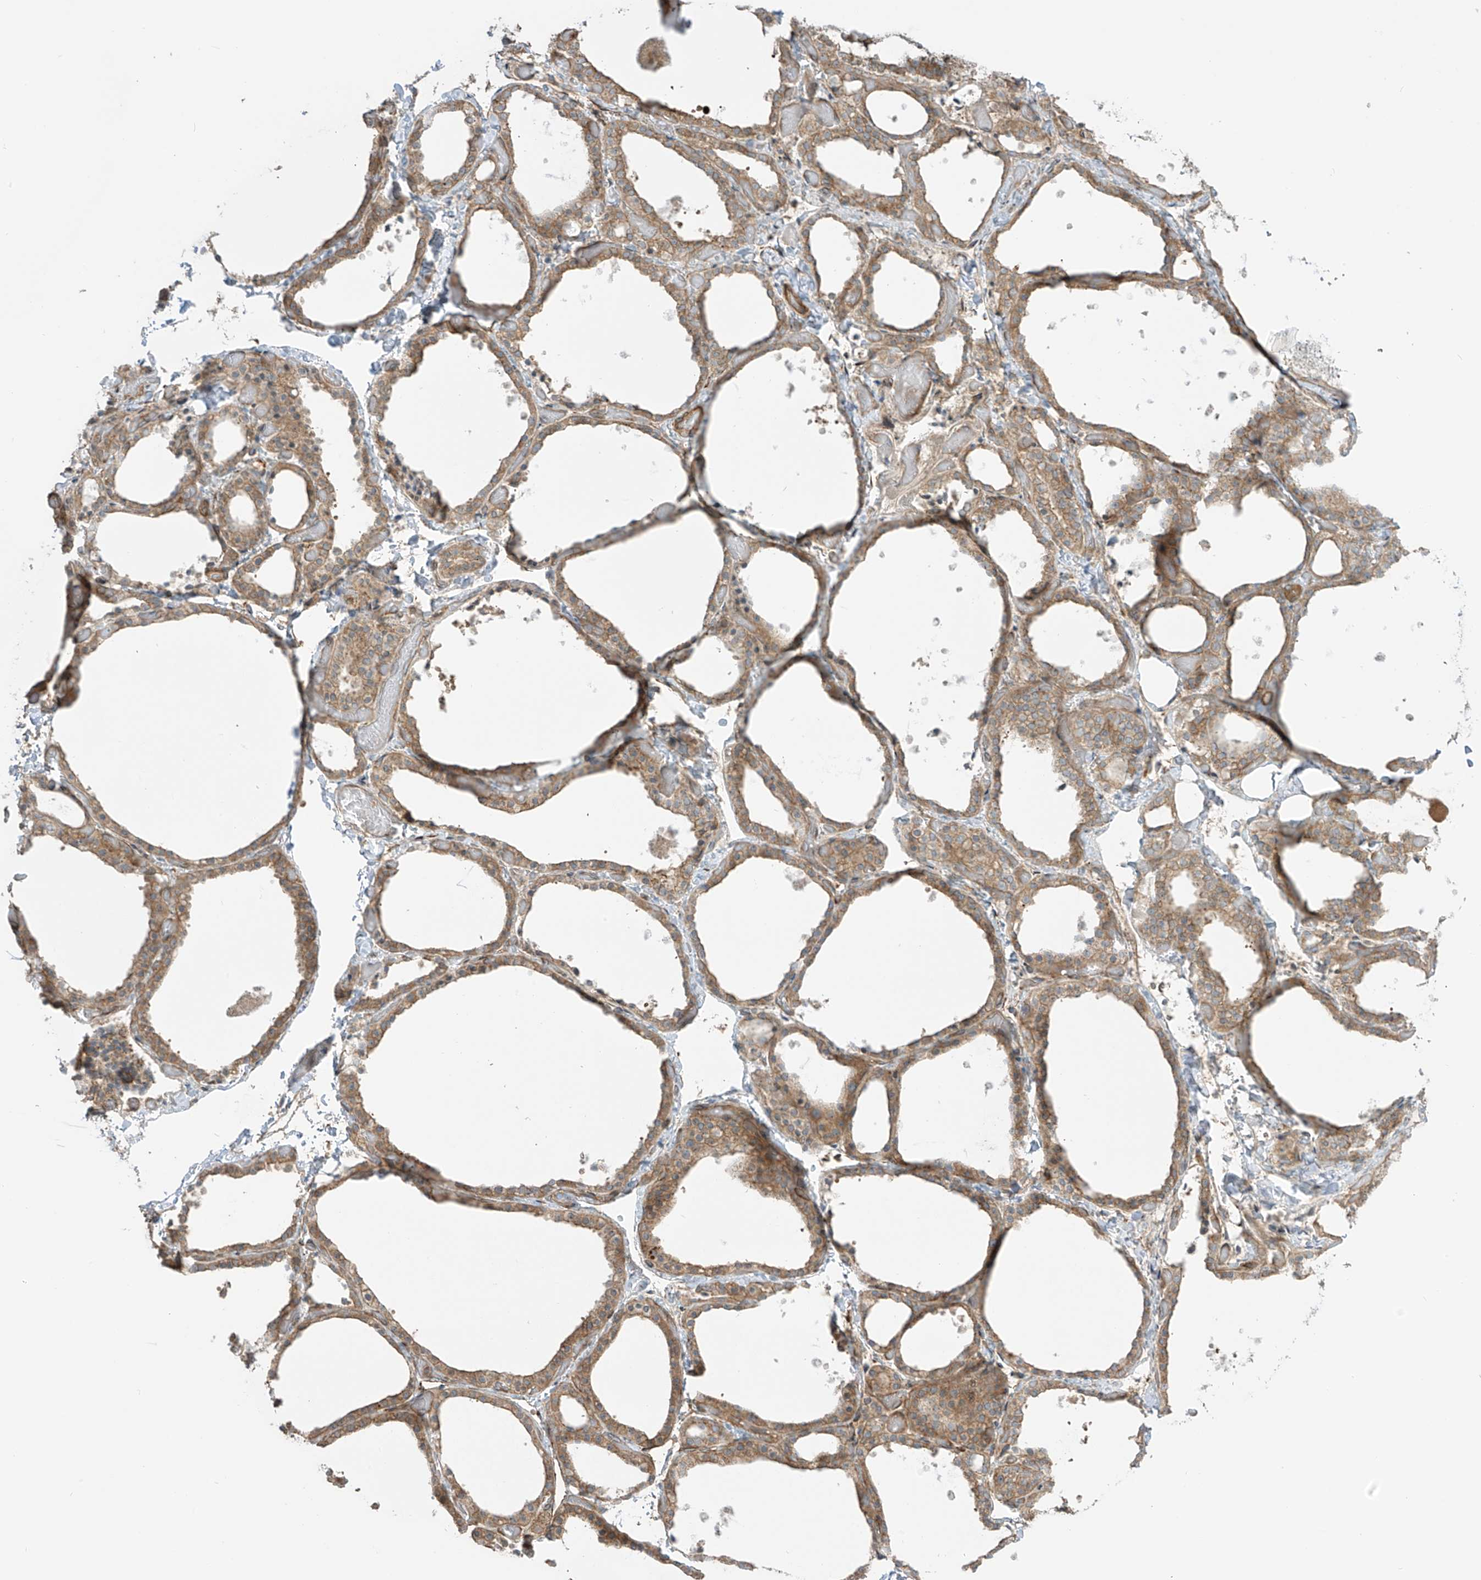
{"staining": {"intensity": "moderate", "quantity": ">75%", "location": "cytoplasmic/membranous"}, "tissue": "thyroid gland", "cell_type": "Glandular cells", "image_type": "normal", "snomed": [{"axis": "morphology", "description": "Normal tissue, NOS"}, {"axis": "topography", "description": "Thyroid gland"}], "caption": "Immunohistochemistry of benign human thyroid gland reveals medium levels of moderate cytoplasmic/membranous staining in about >75% of glandular cells.", "gene": "ENTR1", "patient": {"sex": "female", "age": 44}}